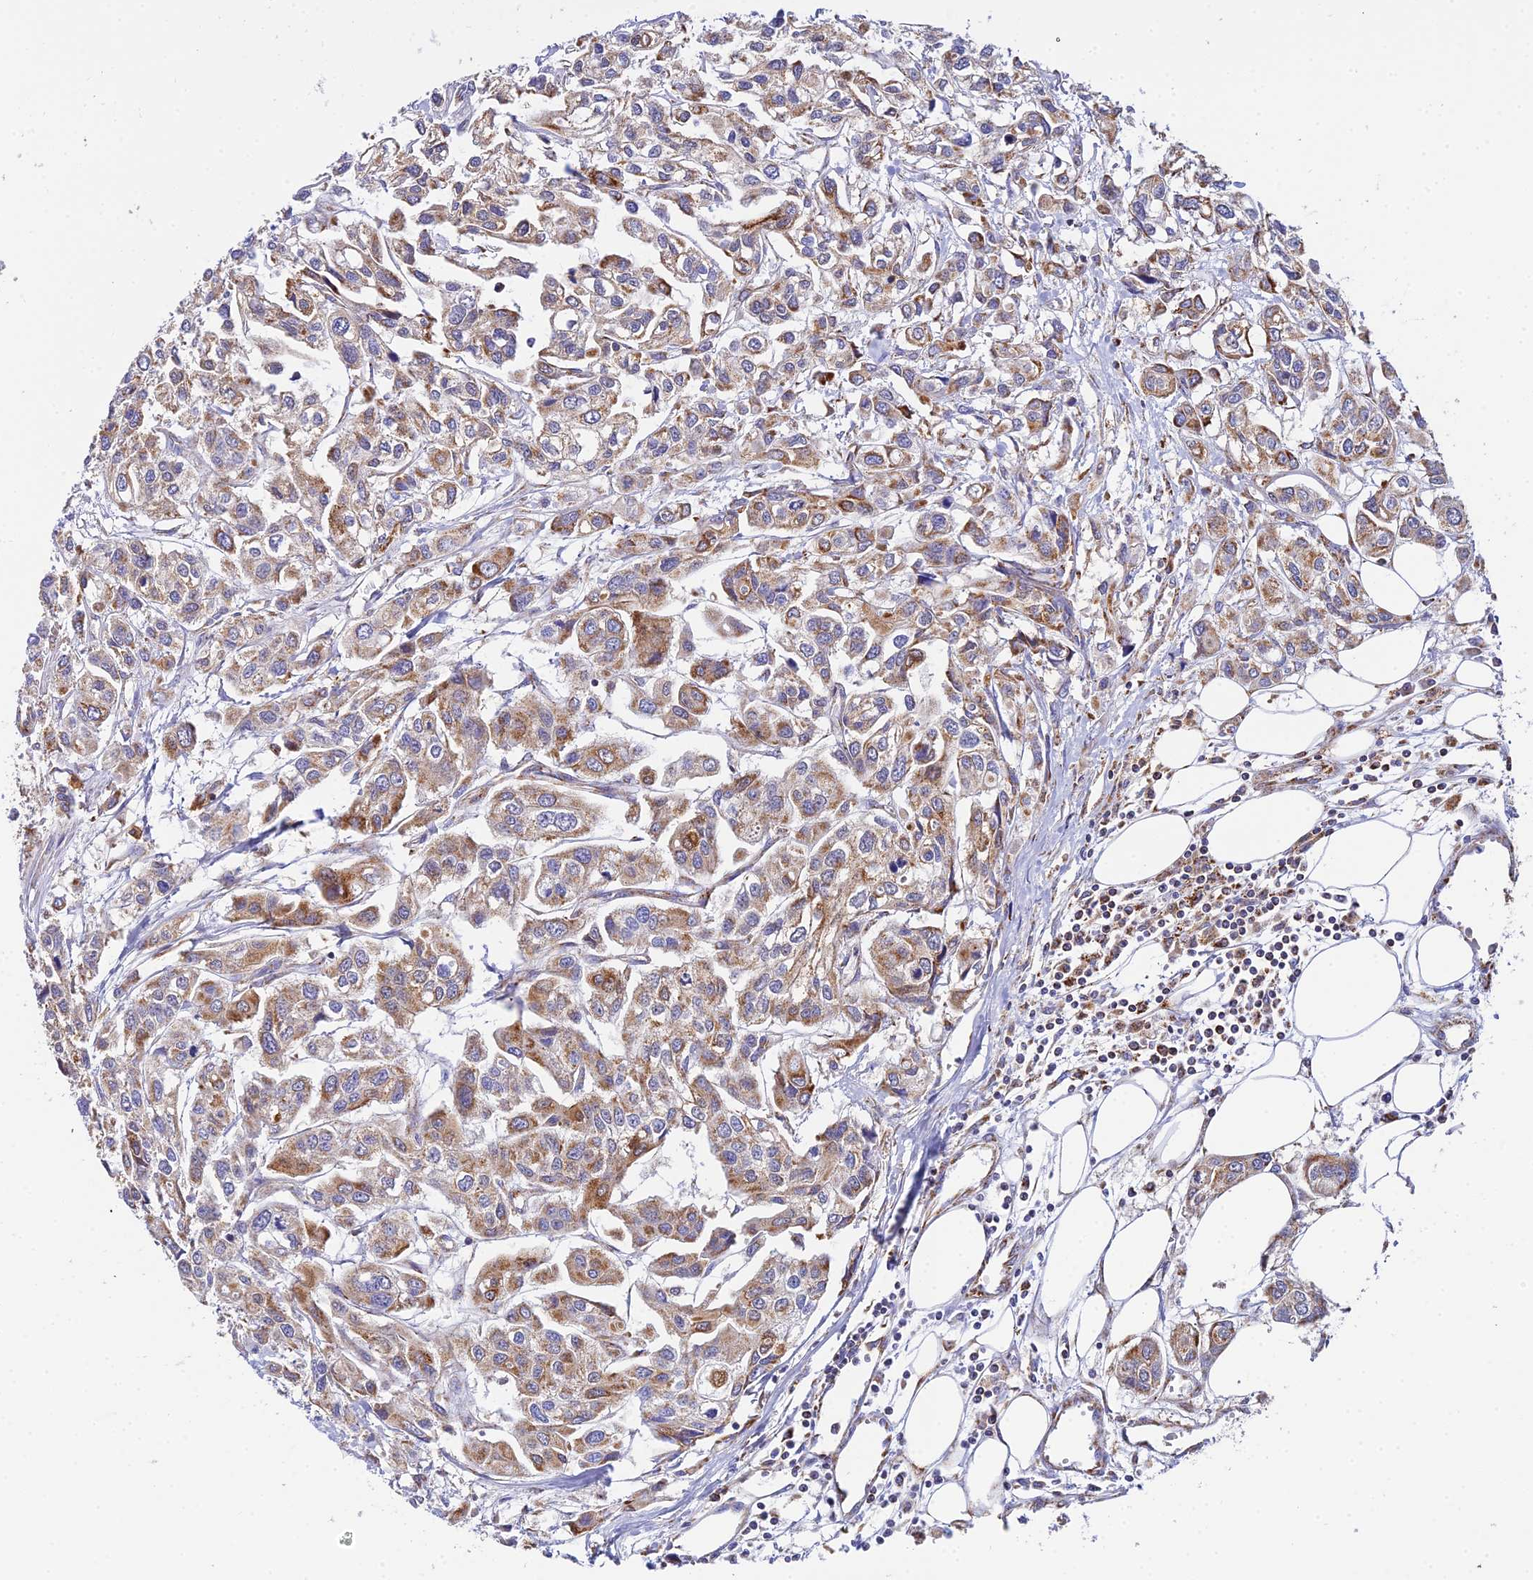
{"staining": {"intensity": "moderate", "quantity": ">75%", "location": "cytoplasmic/membranous"}, "tissue": "urothelial cancer", "cell_type": "Tumor cells", "image_type": "cancer", "snomed": [{"axis": "morphology", "description": "Urothelial carcinoma, High grade"}, {"axis": "topography", "description": "Urinary bladder"}], "caption": "DAB immunohistochemical staining of urothelial cancer exhibits moderate cytoplasmic/membranous protein positivity in approximately >75% of tumor cells.", "gene": "NIPSNAP3A", "patient": {"sex": "male", "age": 67}}